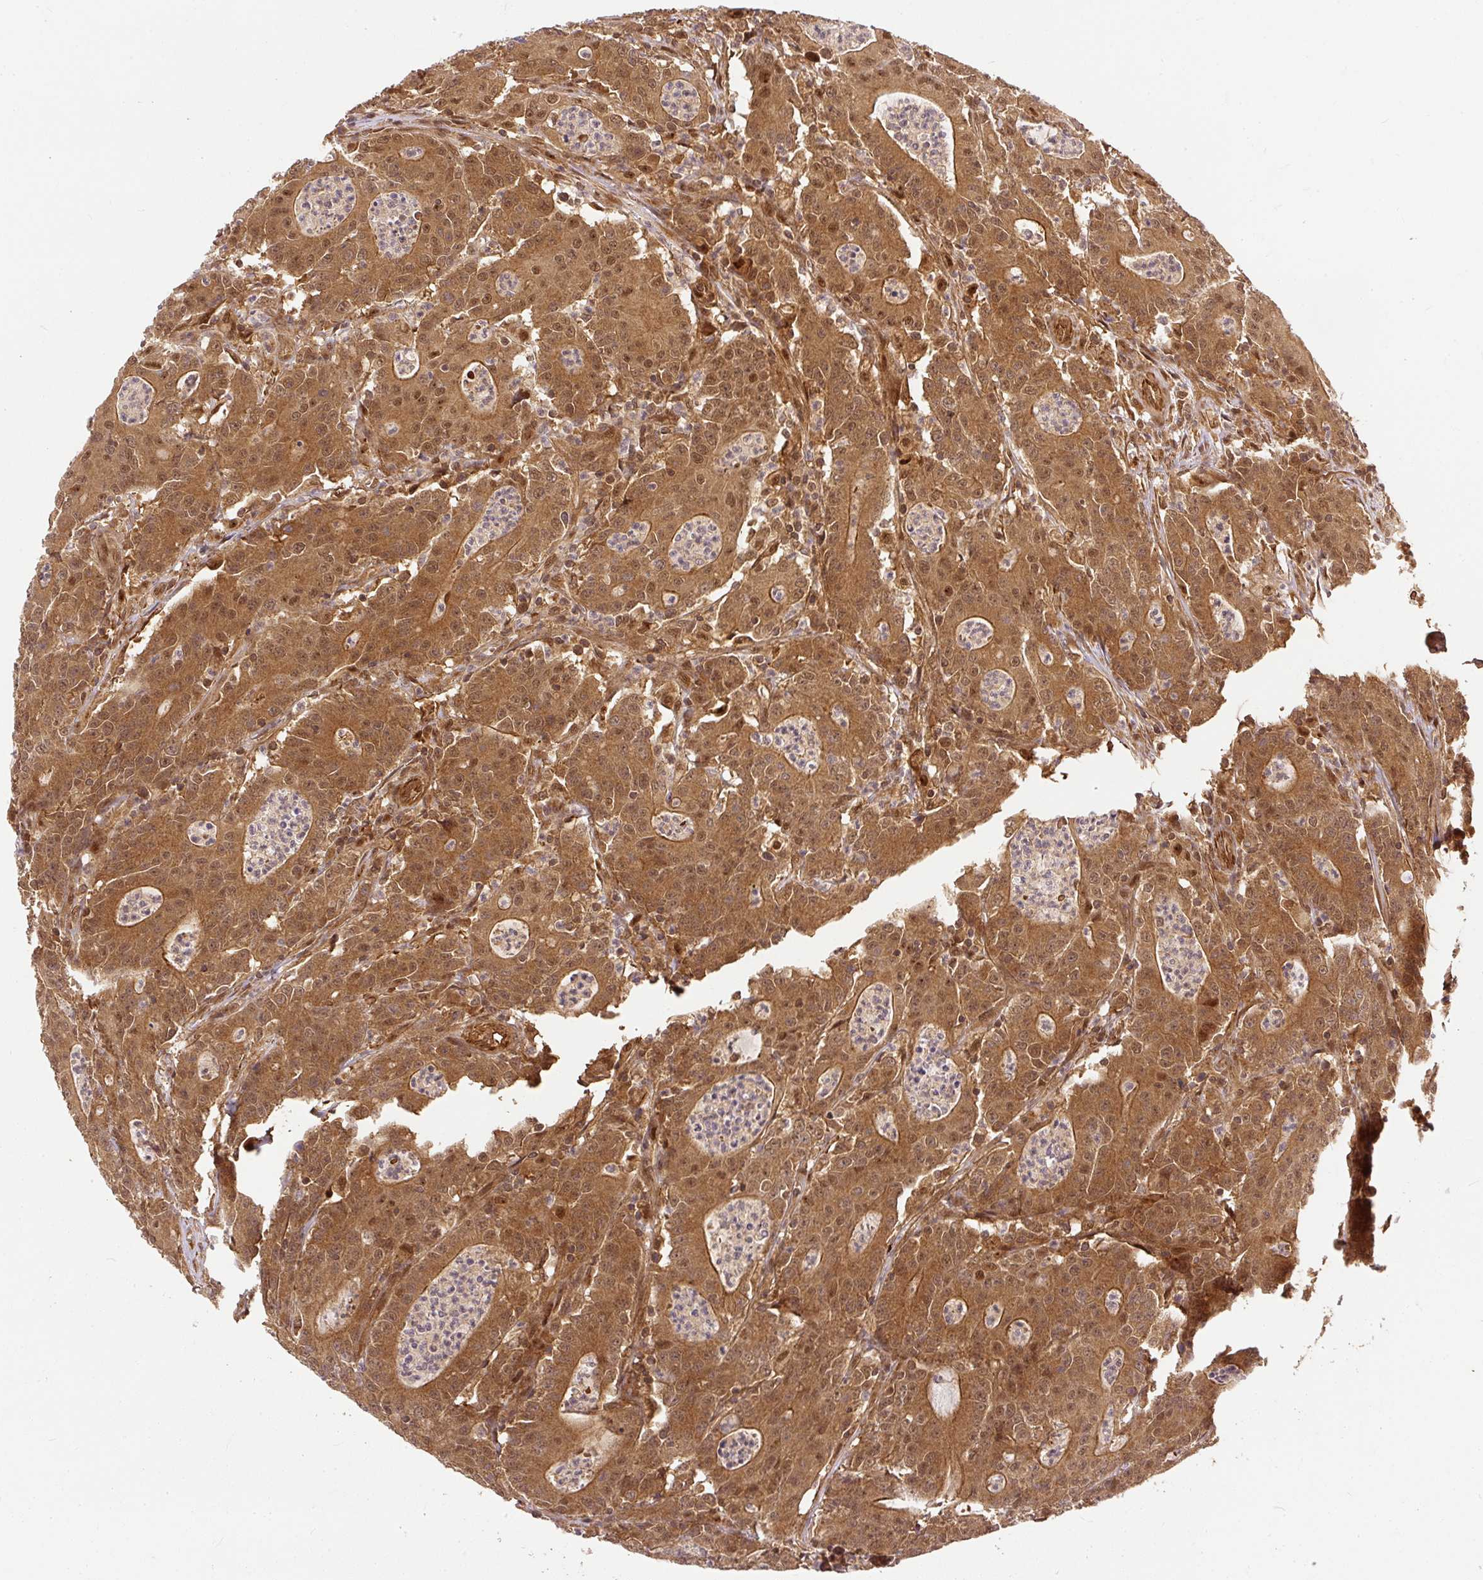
{"staining": {"intensity": "moderate", "quantity": ">75%", "location": "cytoplasmic/membranous,nuclear"}, "tissue": "colorectal cancer", "cell_type": "Tumor cells", "image_type": "cancer", "snomed": [{"axis": "morphology", "description": "Adenocarcinoma, NOS"}, {"axis": "topography", "description": "Colon"}], "caption": "Human colorectal cancer (adenocarcinoma) stained for a protein (brown) reveals moderate cytoplasmic/membranous and nuclear positive expression in about >75% of tumor cells.", "gene": "PSMD1", "patient": {"sex": "male", "age": 83}}